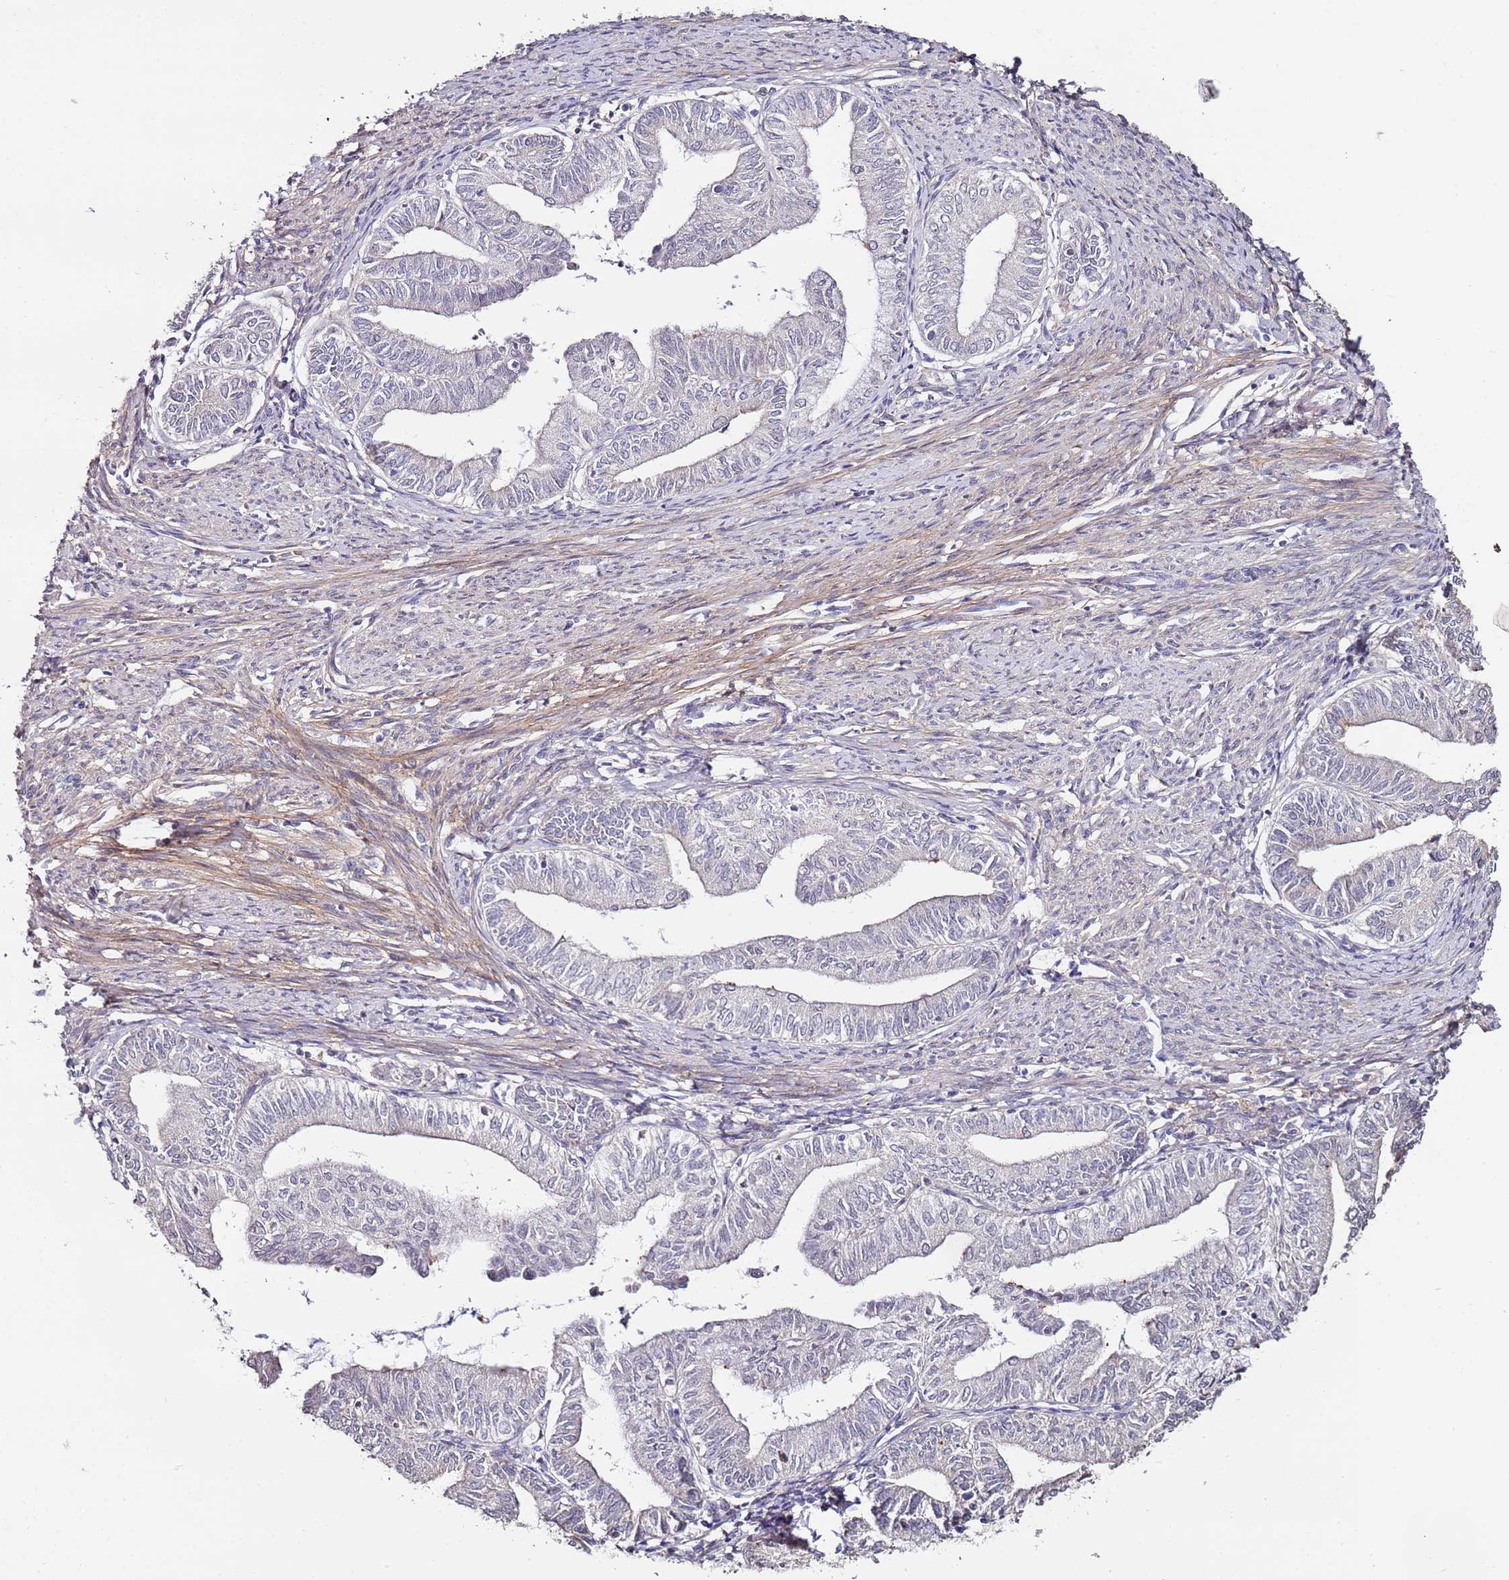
{"staining": {"intensity": "negative", "quantity": "none", "location": "none"}, "tissue": "endometrial cancer", "cell_type": "Tumor cells", "image_type": "cancer", "snomed": [{"axis": "morphology", "description": "Adenocarcinoma, NOS"}, {"axis": "topography", "description": "Endometrium"}], "caption": "Adenocarcinoma (endometrial) stained for a protein using immunohistochemistry shows no staining tumor cells.", "gene": "C3orf80", "patient": {"sex": "female", "age": 66}}